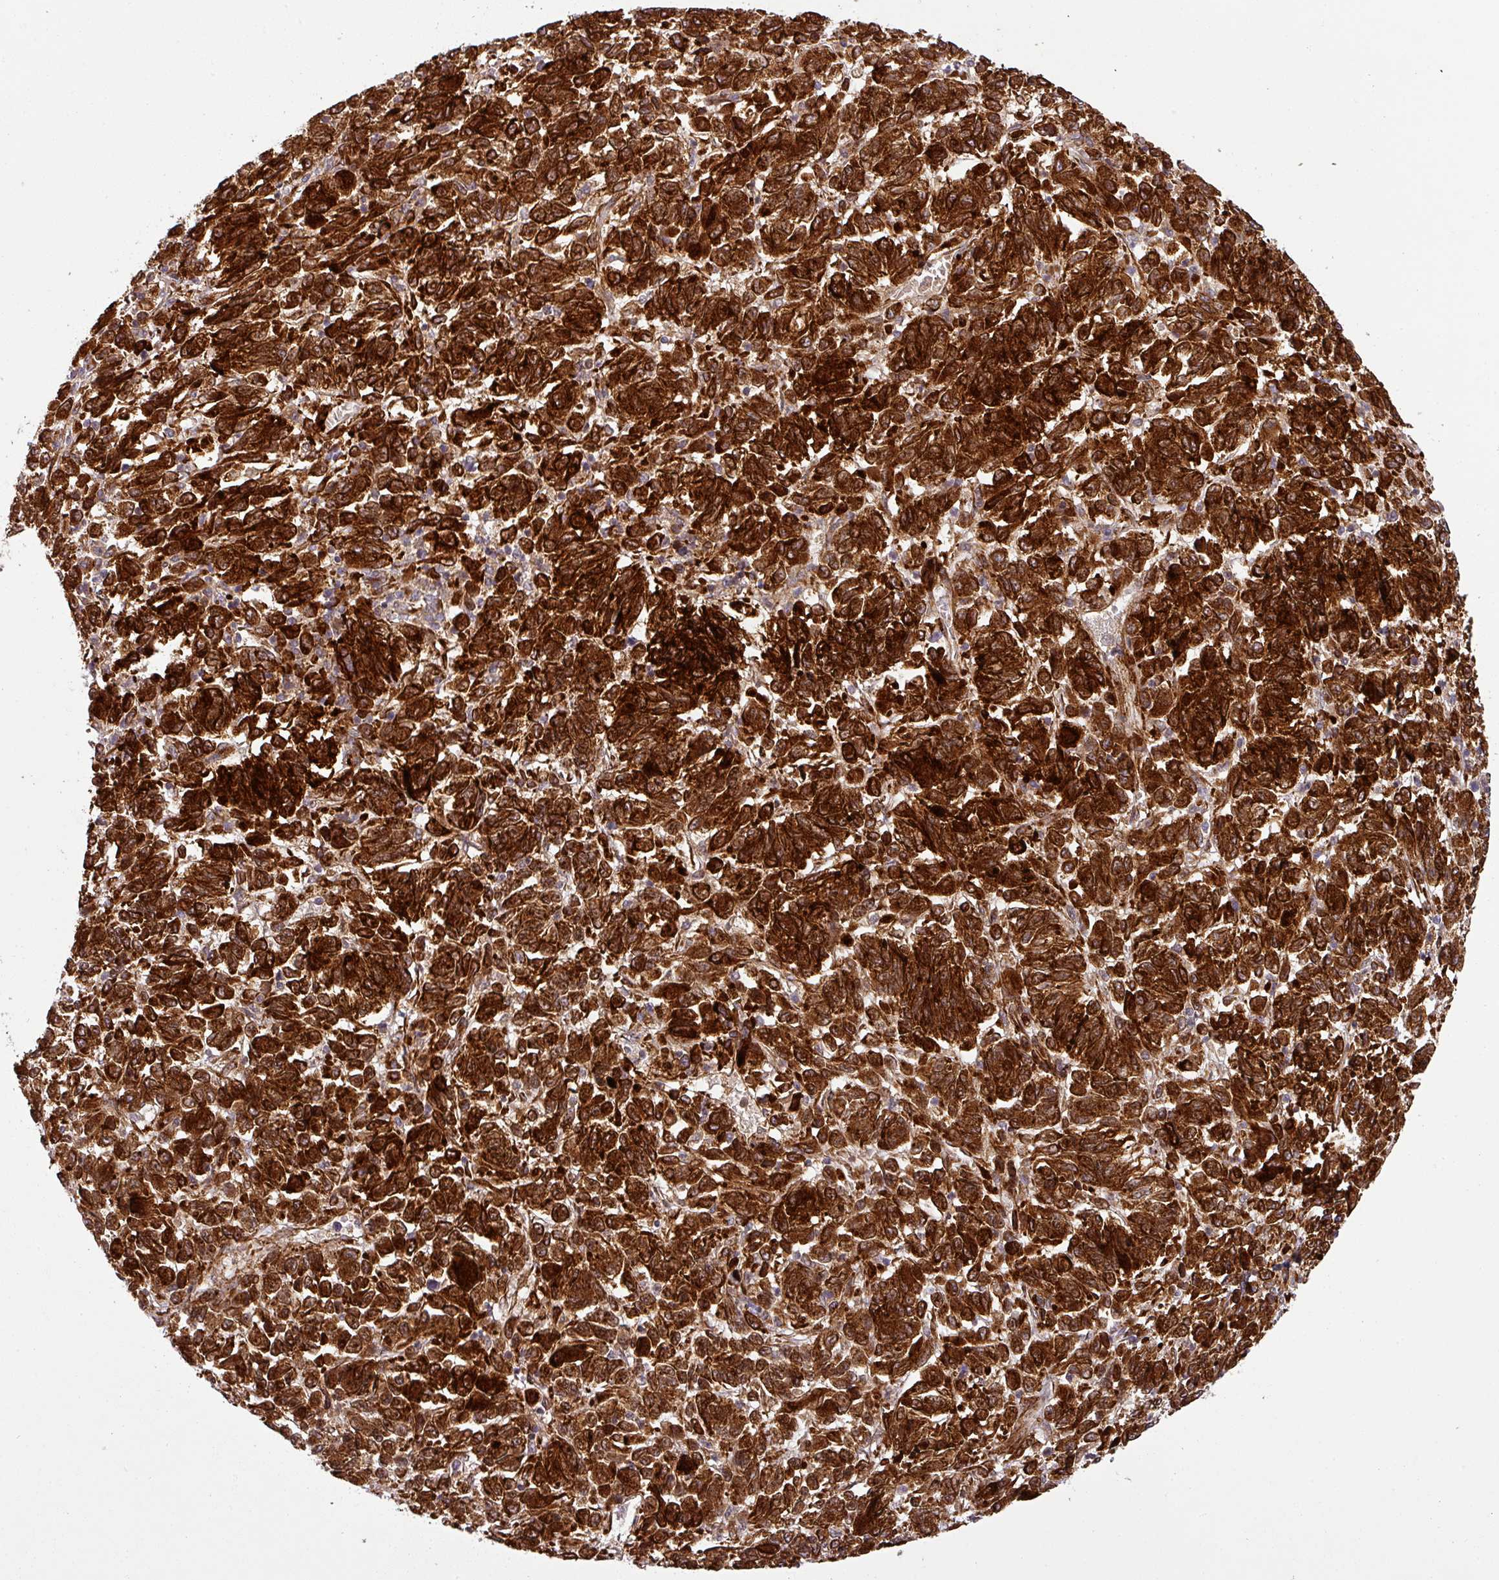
{"staining": {"intensity": "strong", "quantity": ">75%", "location": "cytoplasmic/membranous"}, "tissue": "melanoma", "cell_type": "Tumor cells", "image_type": "cancer", "snomed": [{"axis": "morphology", "description": "Malignant melanoma, Metastatic site"}, {"axis": "topography", "description": "Lung"}], "caption": "Melanoma stained with a brown dye displays strong cytoplasmic/membranous positive positivity in approximately >75% of tumor cells.", "gene": "ART1", "patient": {"sex": "male", "age": 64}}